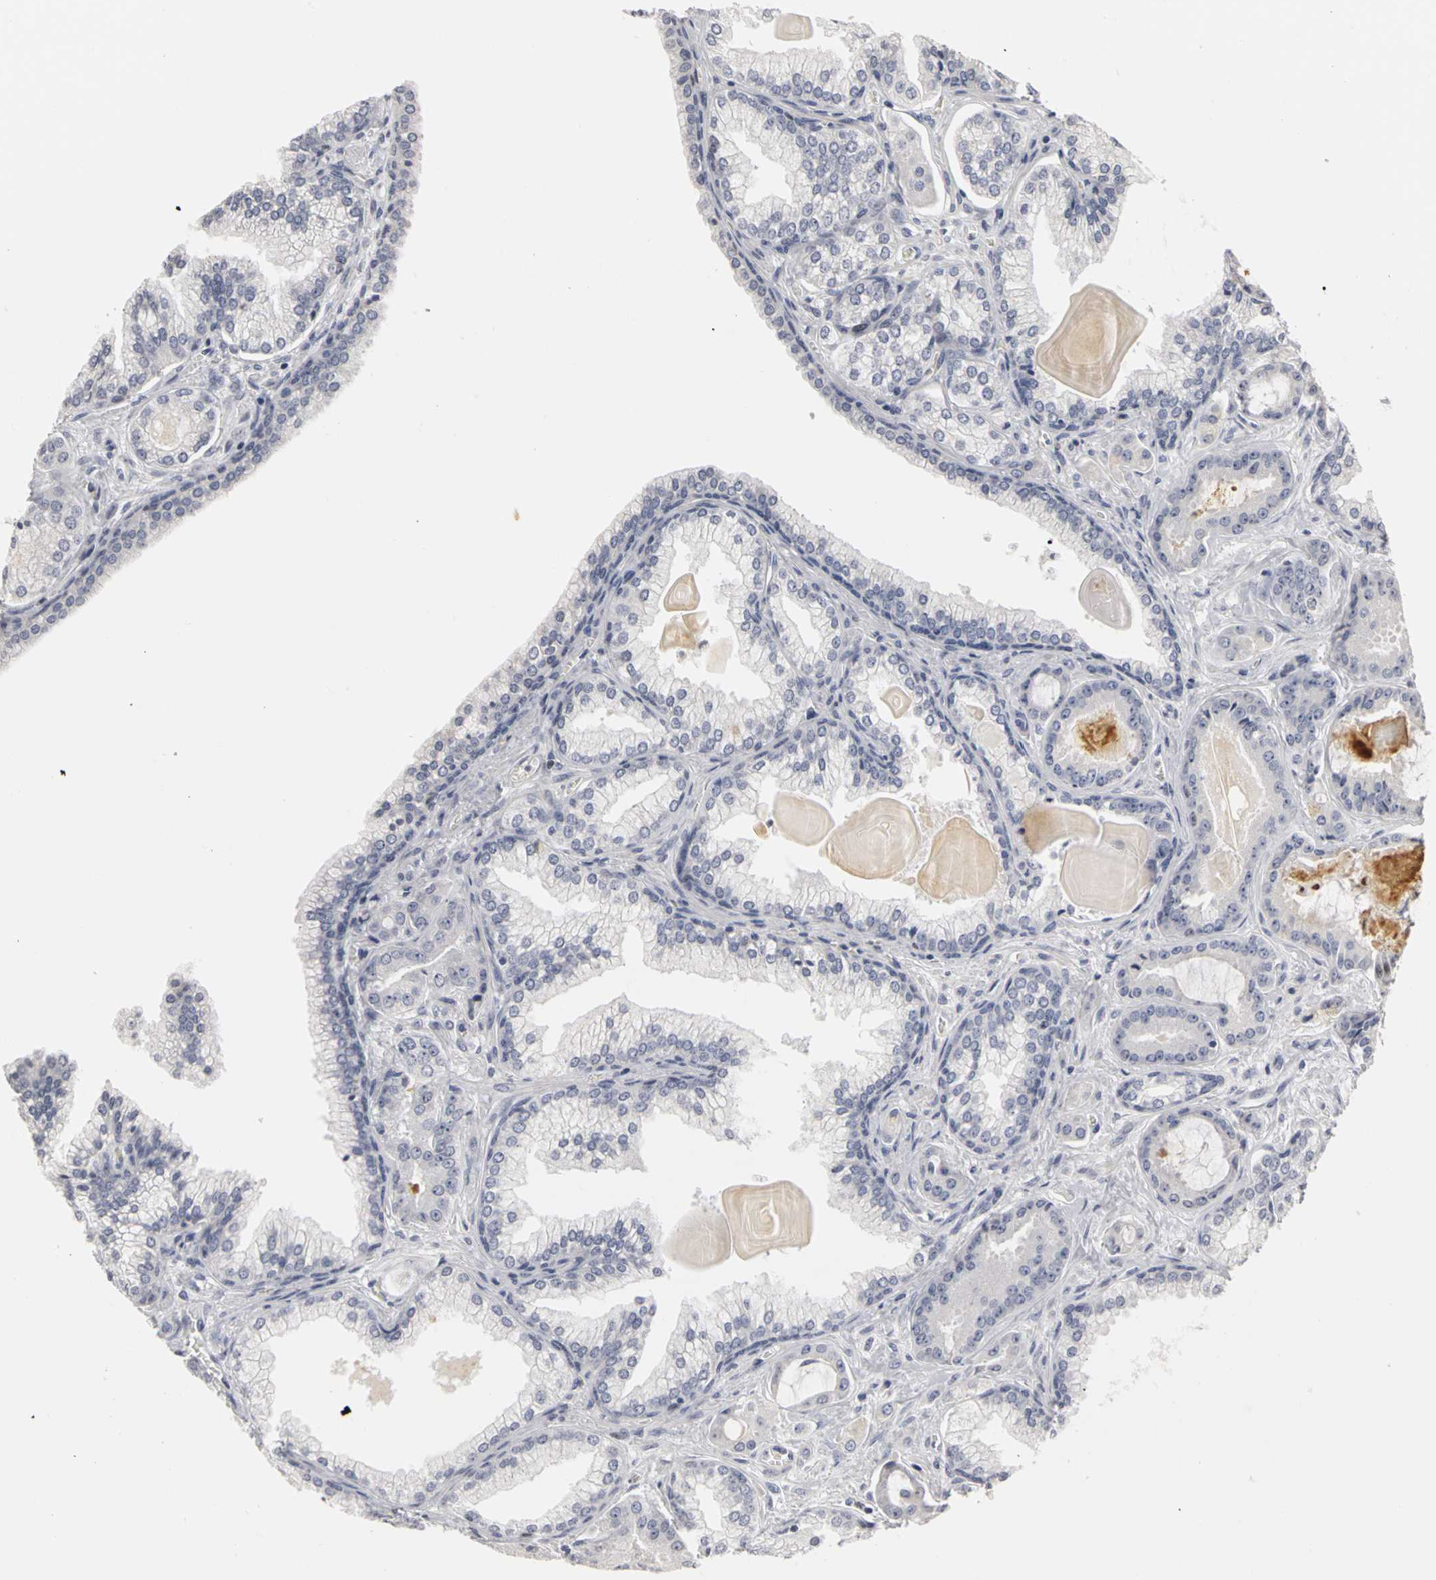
{"staining": {"intensity": "moderate", "quantity": "<25%", "location": "nuclear"}, "tissue": "prostate cancer", "cell_type": "Tumor cells", "image_type": "cancer", "snomed": [{"axis": "morphology", "description": "Adenocarcinoma, Low grade"}, {"axis": "topography", "description": "Prostate"}], "caption": "A brown stain highlights moderate nuclear expression of a protein in prostate cancer tumor cells.", "gene": "MCM6", "patient": {"sex": "male", "age": 59}}